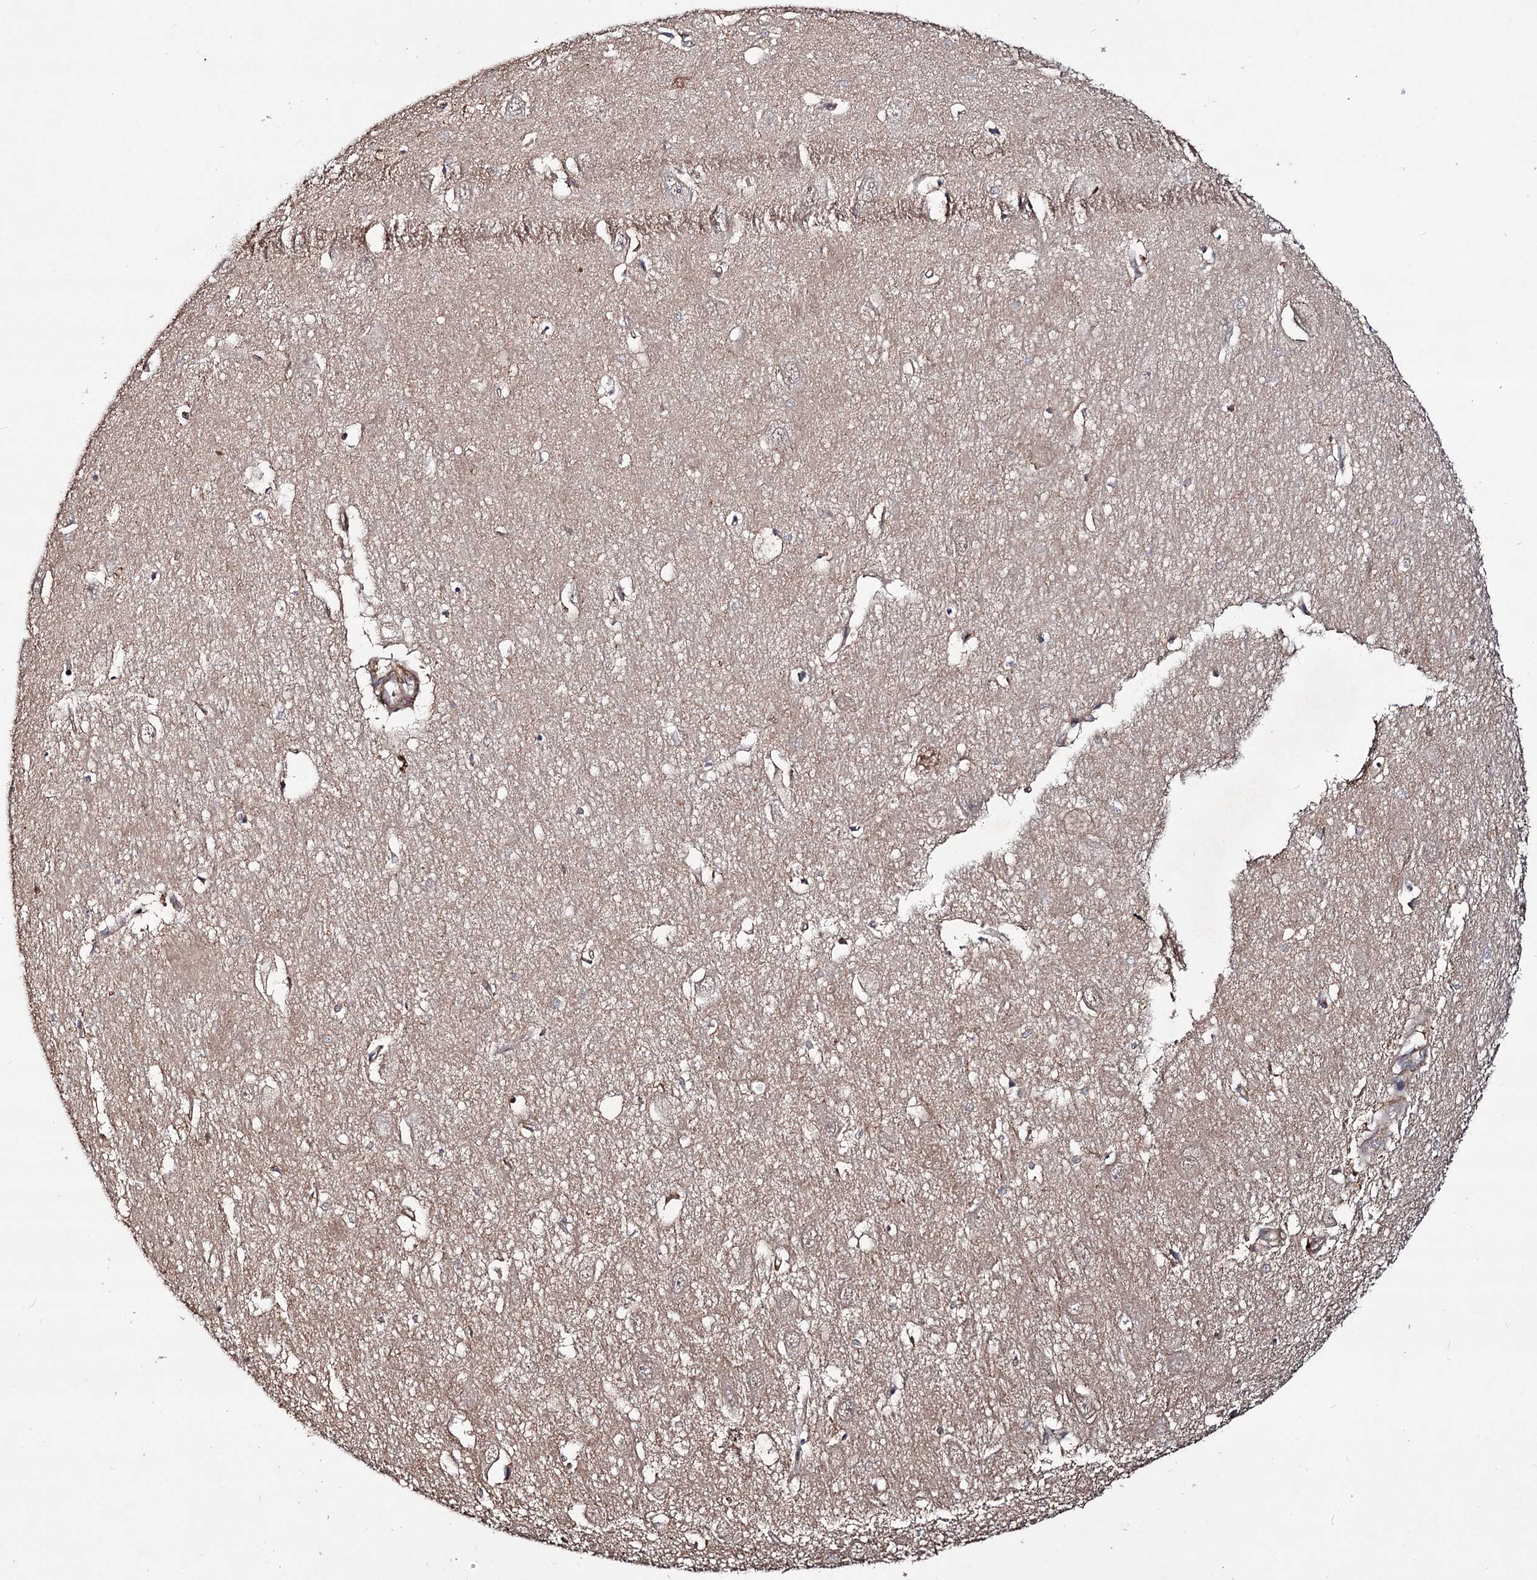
{"staining": {"intensity": "weak", "quantity": "<25%", "location": "nuclear"}, "tissue": "hippocampus", "cell_type": "Glial cells", "image_type": "normal", "snomed": [{"axis": "morphology", "description": "Normal tissue, NOS"}, {"axis": "topography", "description": "Hippocampus"}], "caption": "A micrograph of human hippocampus is negative for staining in glial cells. The staining was performed using DAB (3,3'-diaminobenzidine) to visualize the protein expression in brown, while the nuclei were stained in blue with hematoxylin (Magnification: 20x).", "gene": "GRIP1", "patient": {"sex": "female", "age": 64}}